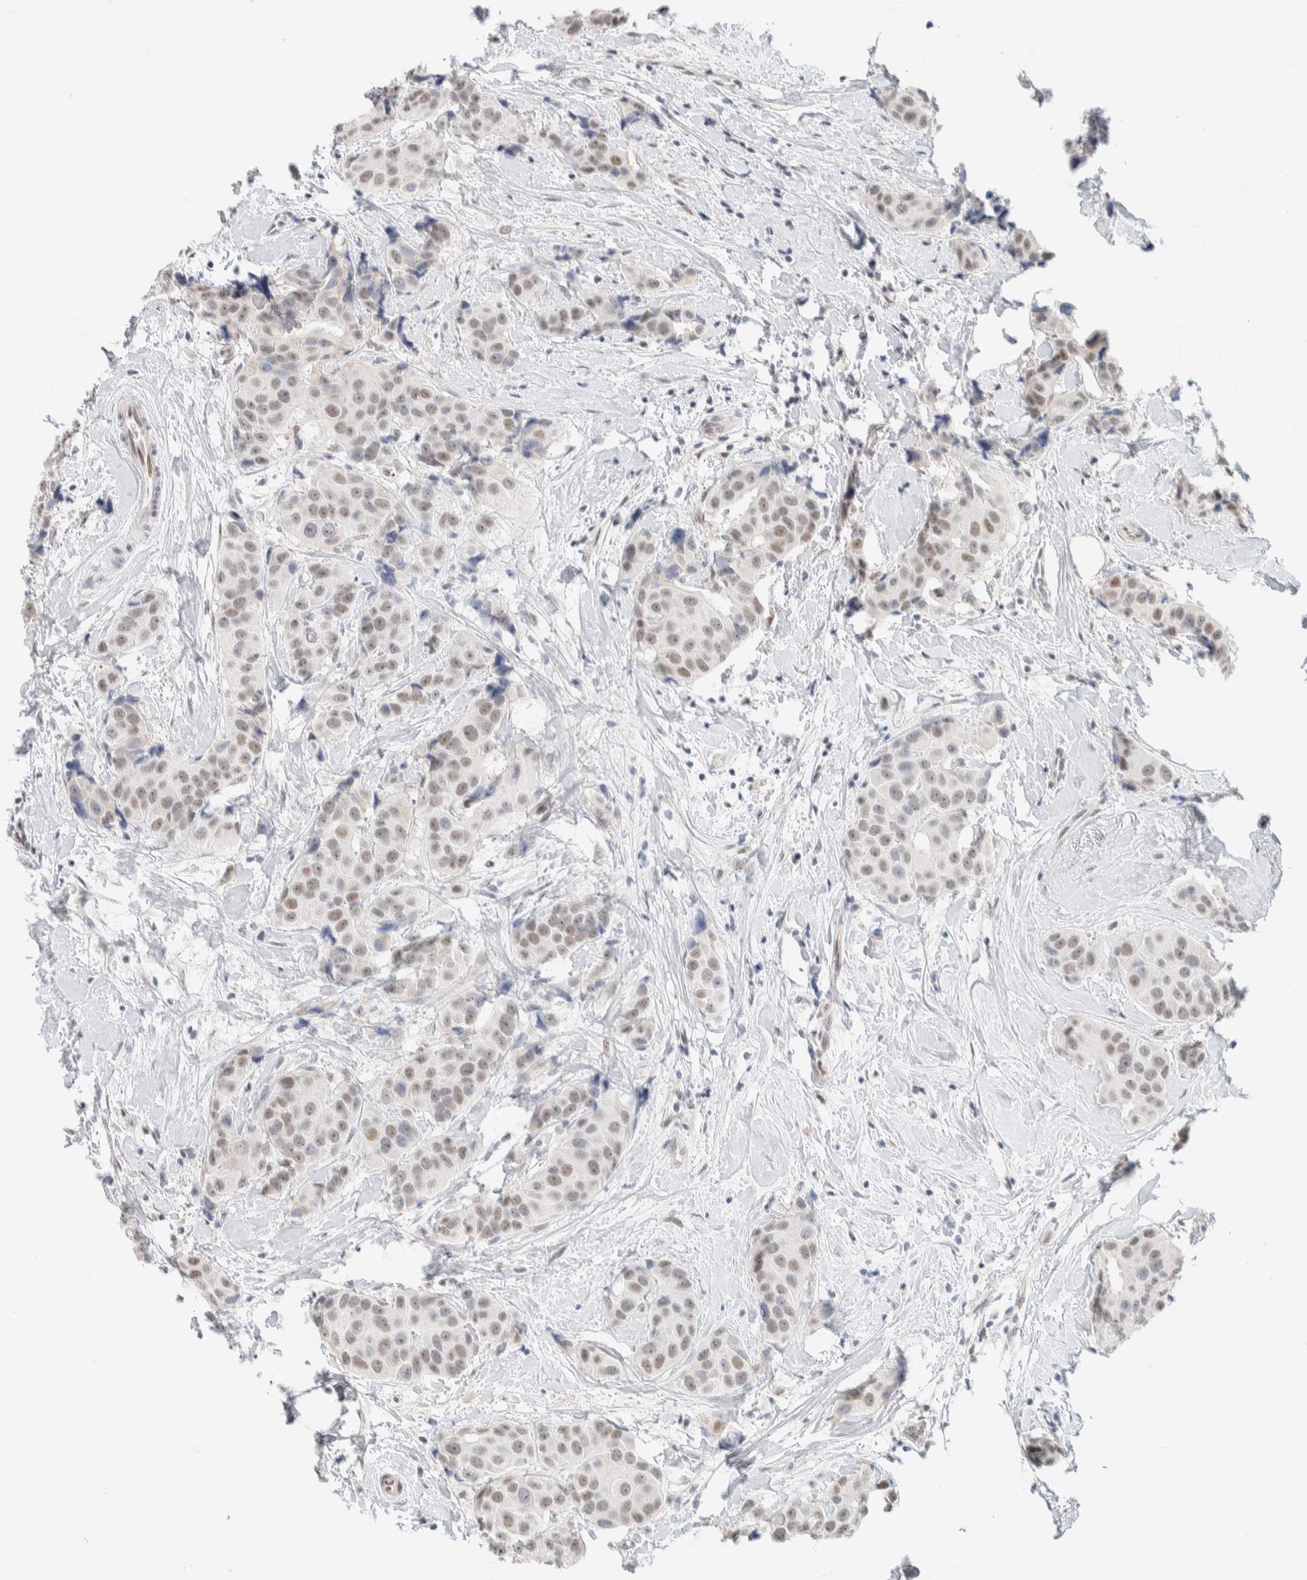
{"staining": {"intensity": "weak", "quantity": ">75%", "location": "nuclear"}, "tissue": "breast cancer", "cell_type": "Tumor cells", "image_type": "cancer", "snomed": [{"axis": "morphology", "description": "Normal tissue, NOS"}, {"axis": "morphology", "description": "Duct carcinoma"}, {"axis": "topography", "description": "Breast"}], "caption": "Immunohistochemical staining of breast infiltrating ductal carcinoma demonstrates low levels of weak nuclear expression in about >75% of tumor cells.", "gene": "PUS7", "patient": {"sex": "female", "age": 39}}